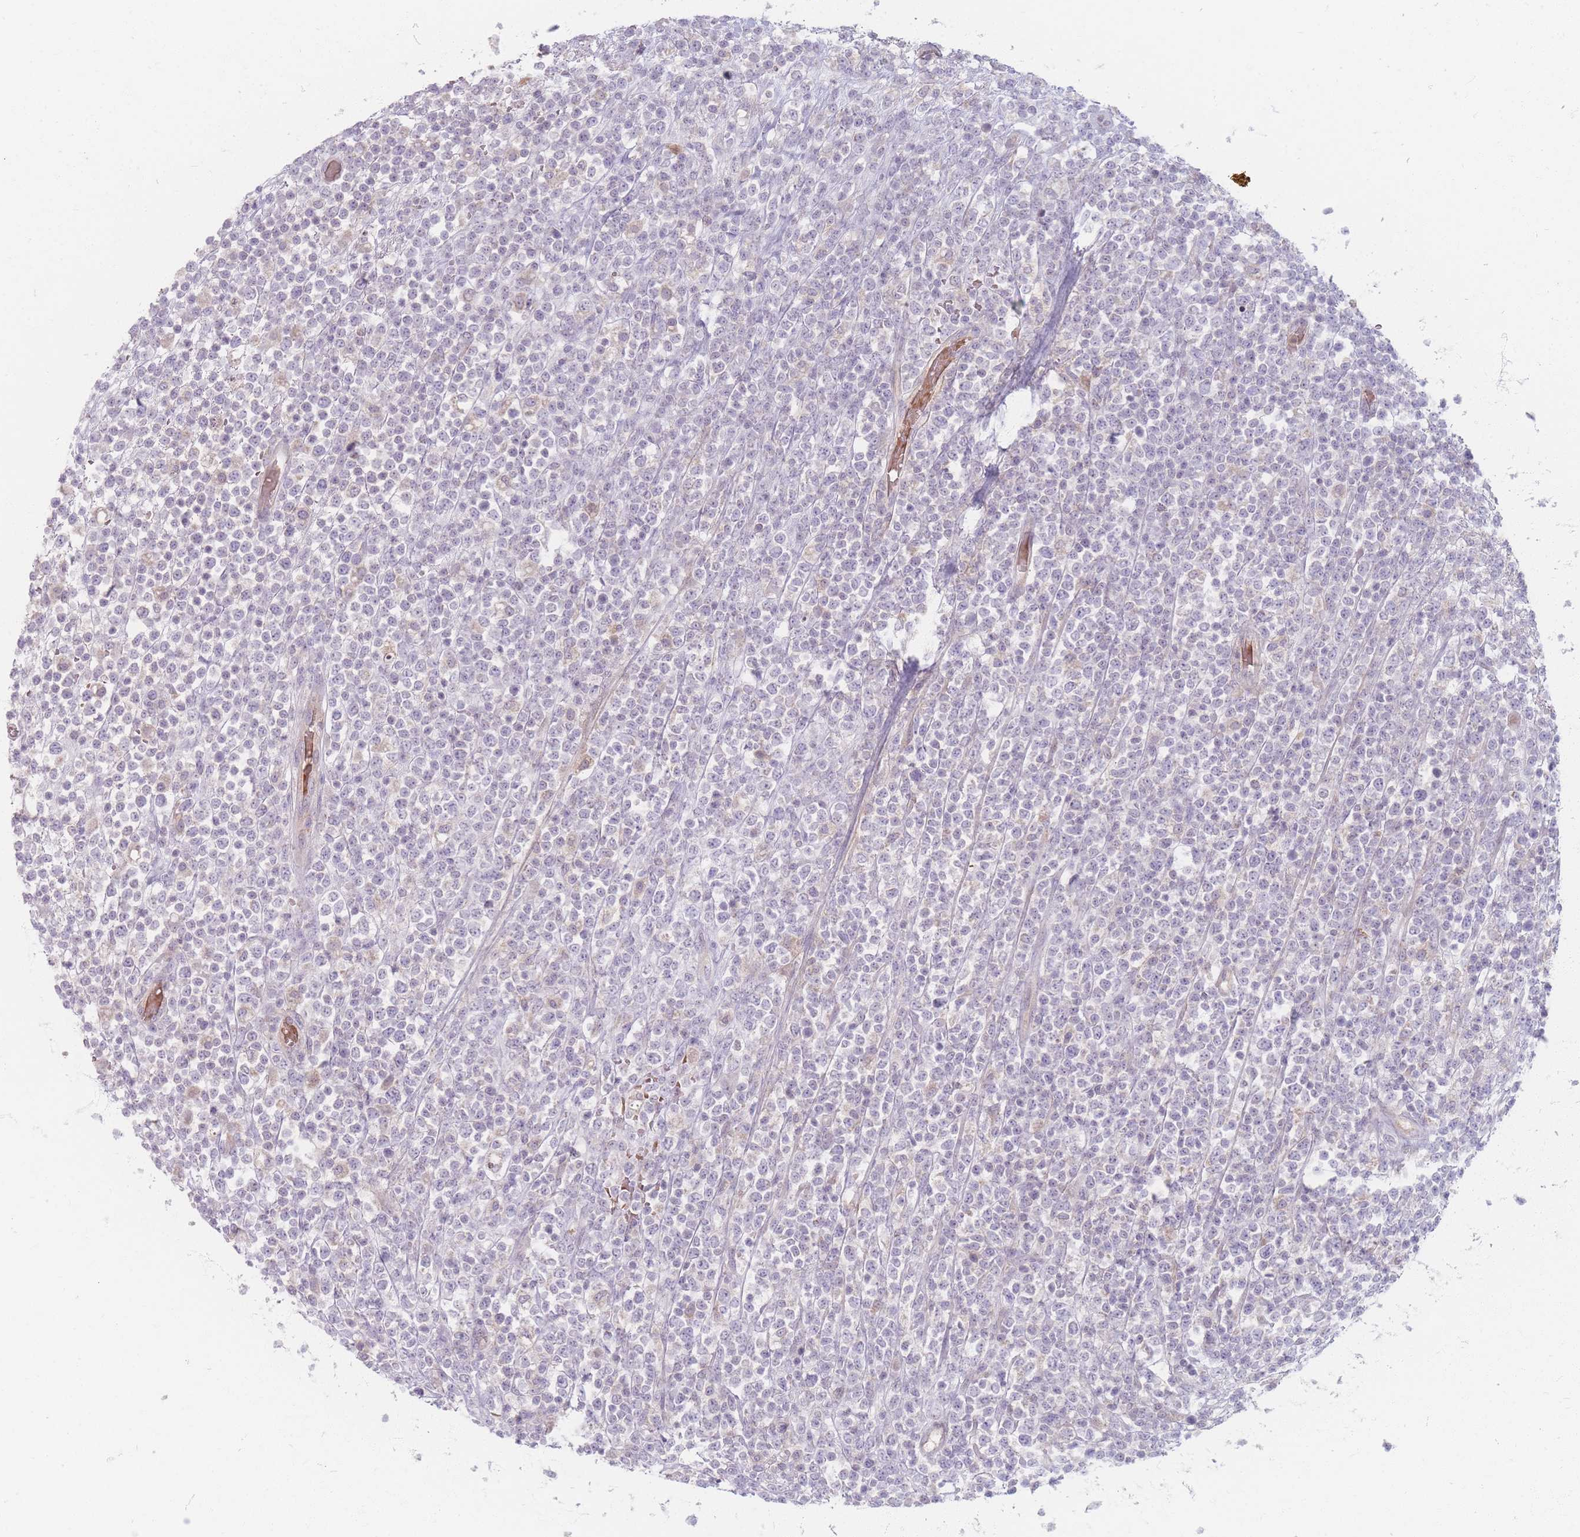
{"staining": {"intensity": "negative", "quantity": "none", "location": "none"}, "tissue": "lymphoma", "cell_type": "Tumor cells", "image_type": "cancer", "snomed": [{"axis": "morphology", "description": "Malignant lymphoma, non-Hodgkin's type, High grade"}, {"axis": "topography", "description": "Colon"}], "caption": "Immunohistochemical staining of lymphoma demonstrates no significant staining in tumor cells.", "gene": "CHCHD7", "patient": {"sex": "female", "age": 53}}